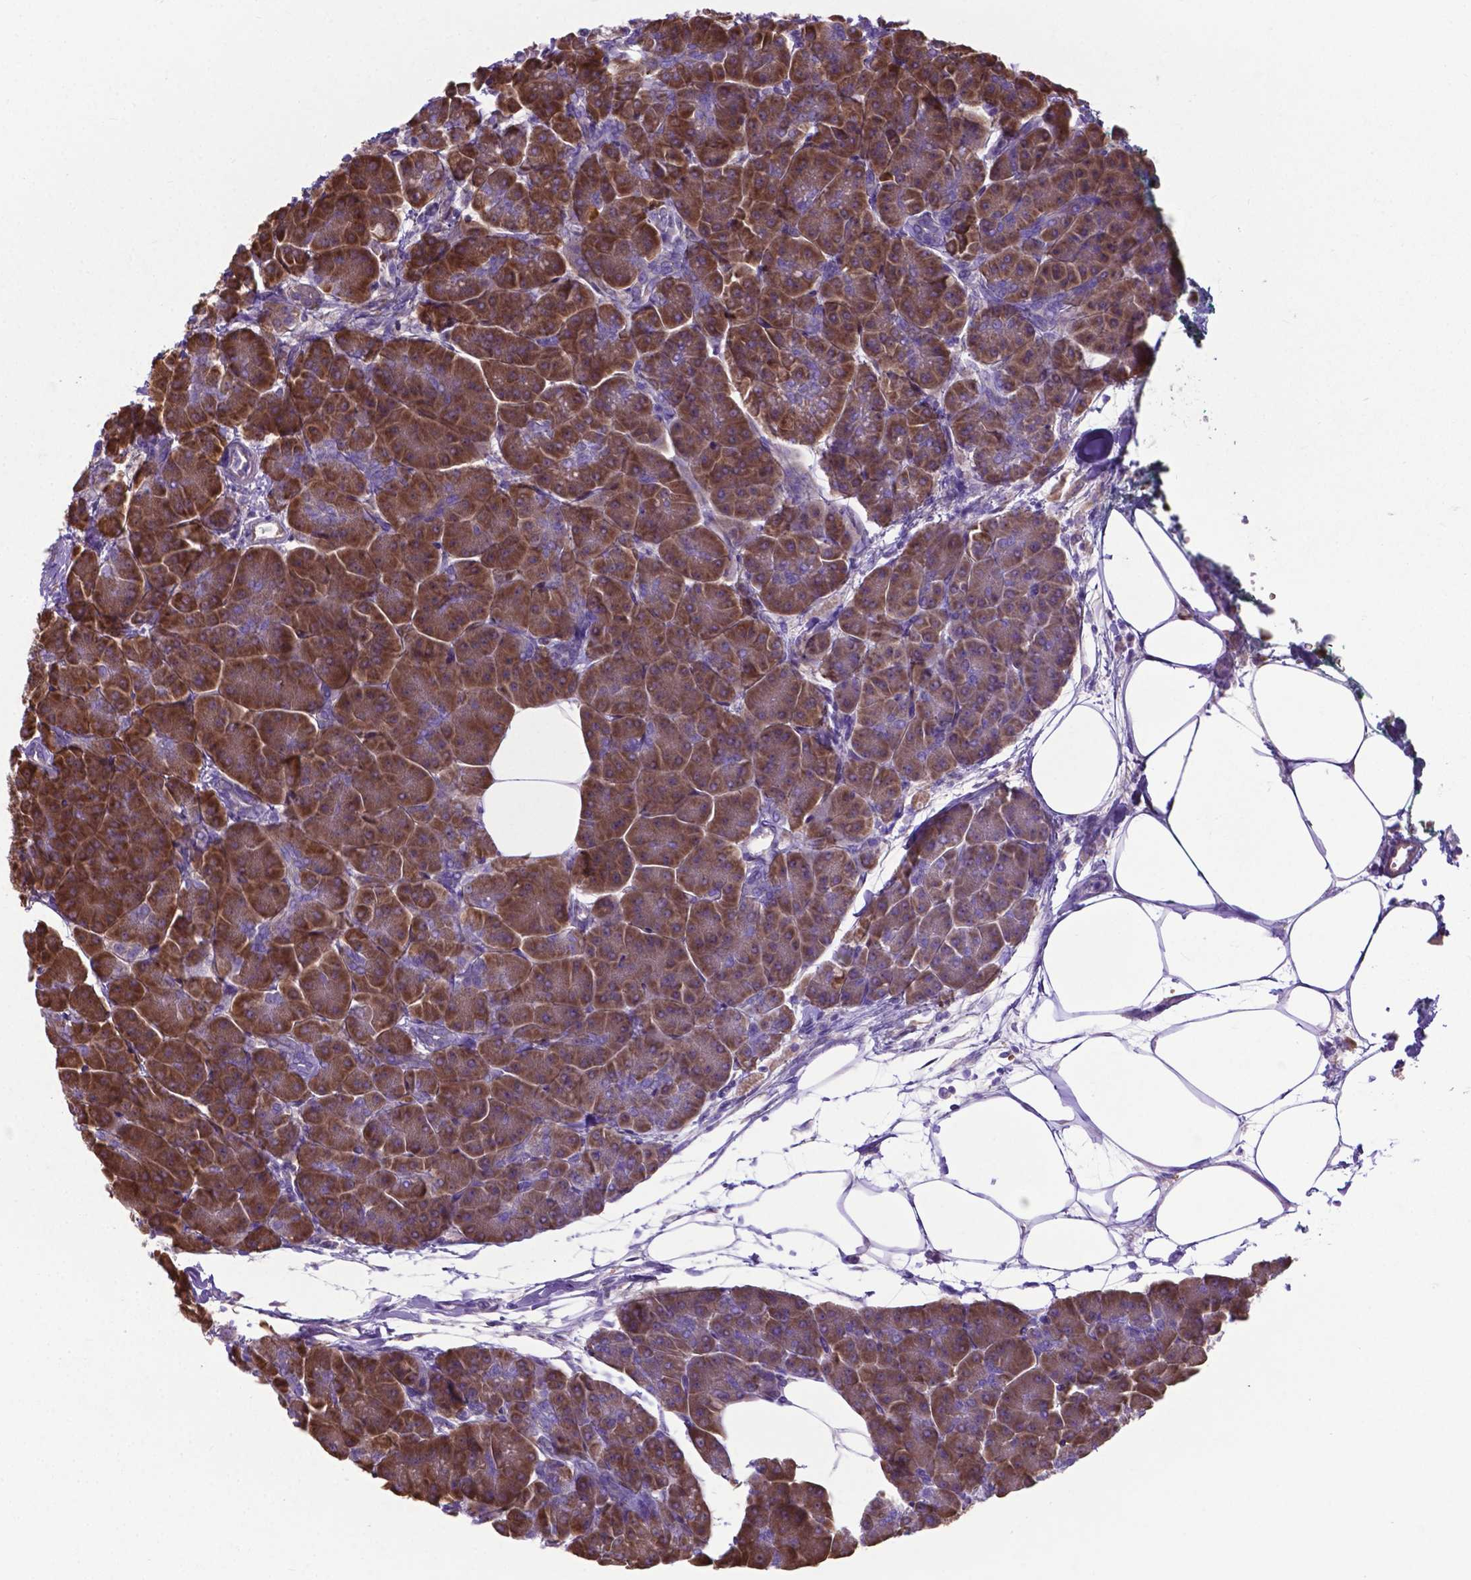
{"staining": {"intensity": "moderate", "quantity": ">75%", "location": "cytoplasmic/membranous"}, "tissue": "pancreas", "cell_type": "Exocrine glandular cells", "image_type": "normal", "snomed": [{"axis": "morphology", "description": "Normal tissue, NOS"}, {"axis": "topography", "description": "Adipose tissue"}, {"axis": "topography", "description": "Pancreas"}, {"axis": "topography", "description": "Peripheral nerve tissue"}], "caption": "A brown stain highlights moderate cytoplasmic/membranous staining of a protein in exocrine glandular cells of benign pancreas. The staining is performed using DAB (3,3'-diaminobenzidine) brown chromogen to label protein expression. The nuclei are counter-stained blue using hematoxylin.", "gene": "RPL6", "patient": {"sex": "female", "age": 58}}